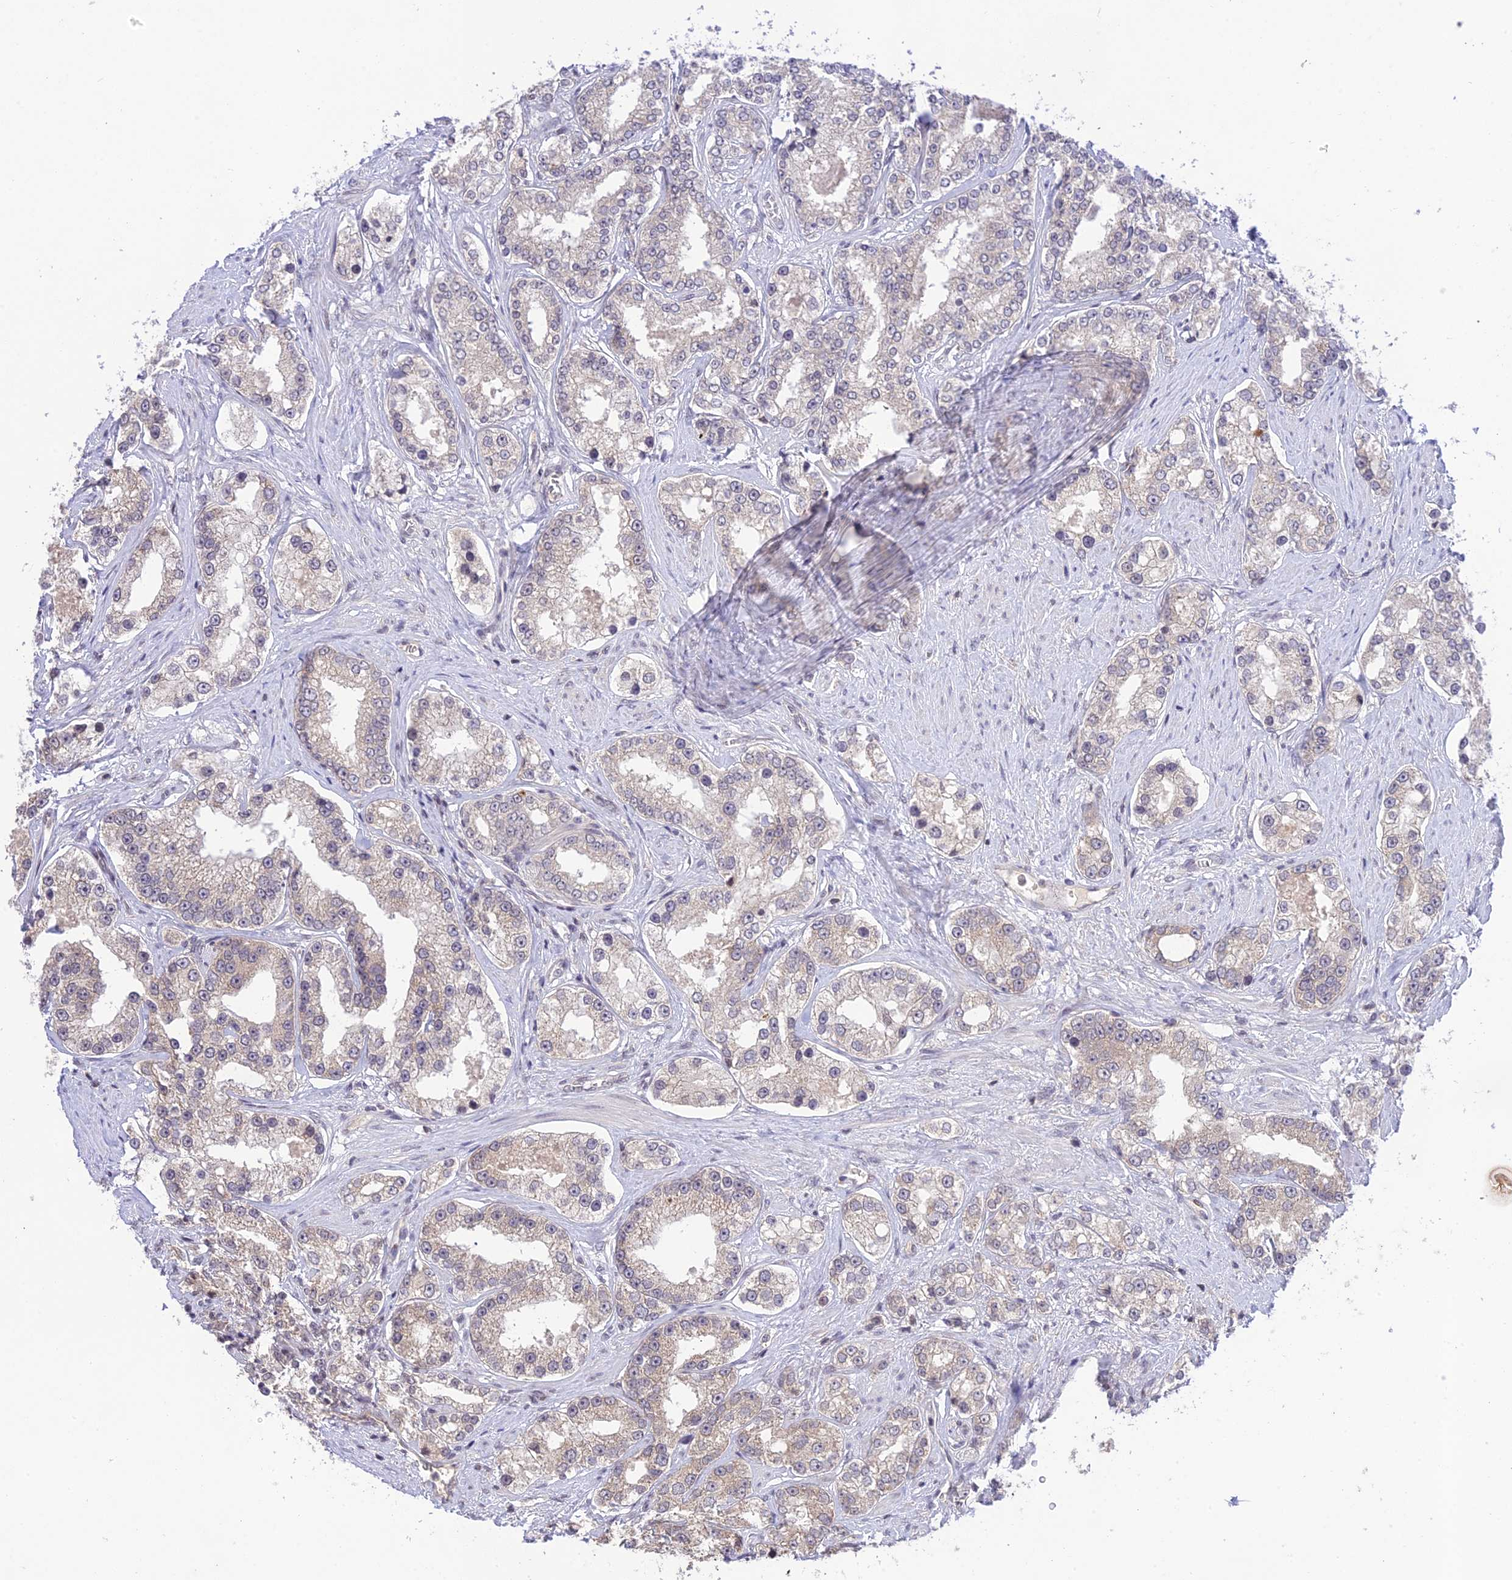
{"staining": {"intensity": "negative", "quantity": "none", "location": "none"}, "tissue": "prostate cancer", "cell_type": "Tumor cells", "image_type": "cancer", "snomed": [{"axis": "morphology", "description": "Normal tissue, NOS"}, {"axis": "morphology", "description": "Adenocarcinoma, High grade"}, {"axis": "topography", "description": "Prostate"}], "caption": "DAB (3,3'-diaminobenzidine) immunohistochemical staining of prostate high-grade adenocarcinoma displays no significant positivity in tumor cells. Nuclei are stained in blue.", "gene": "TEKT1", "patient": {"sex": "male", "age": 83}}